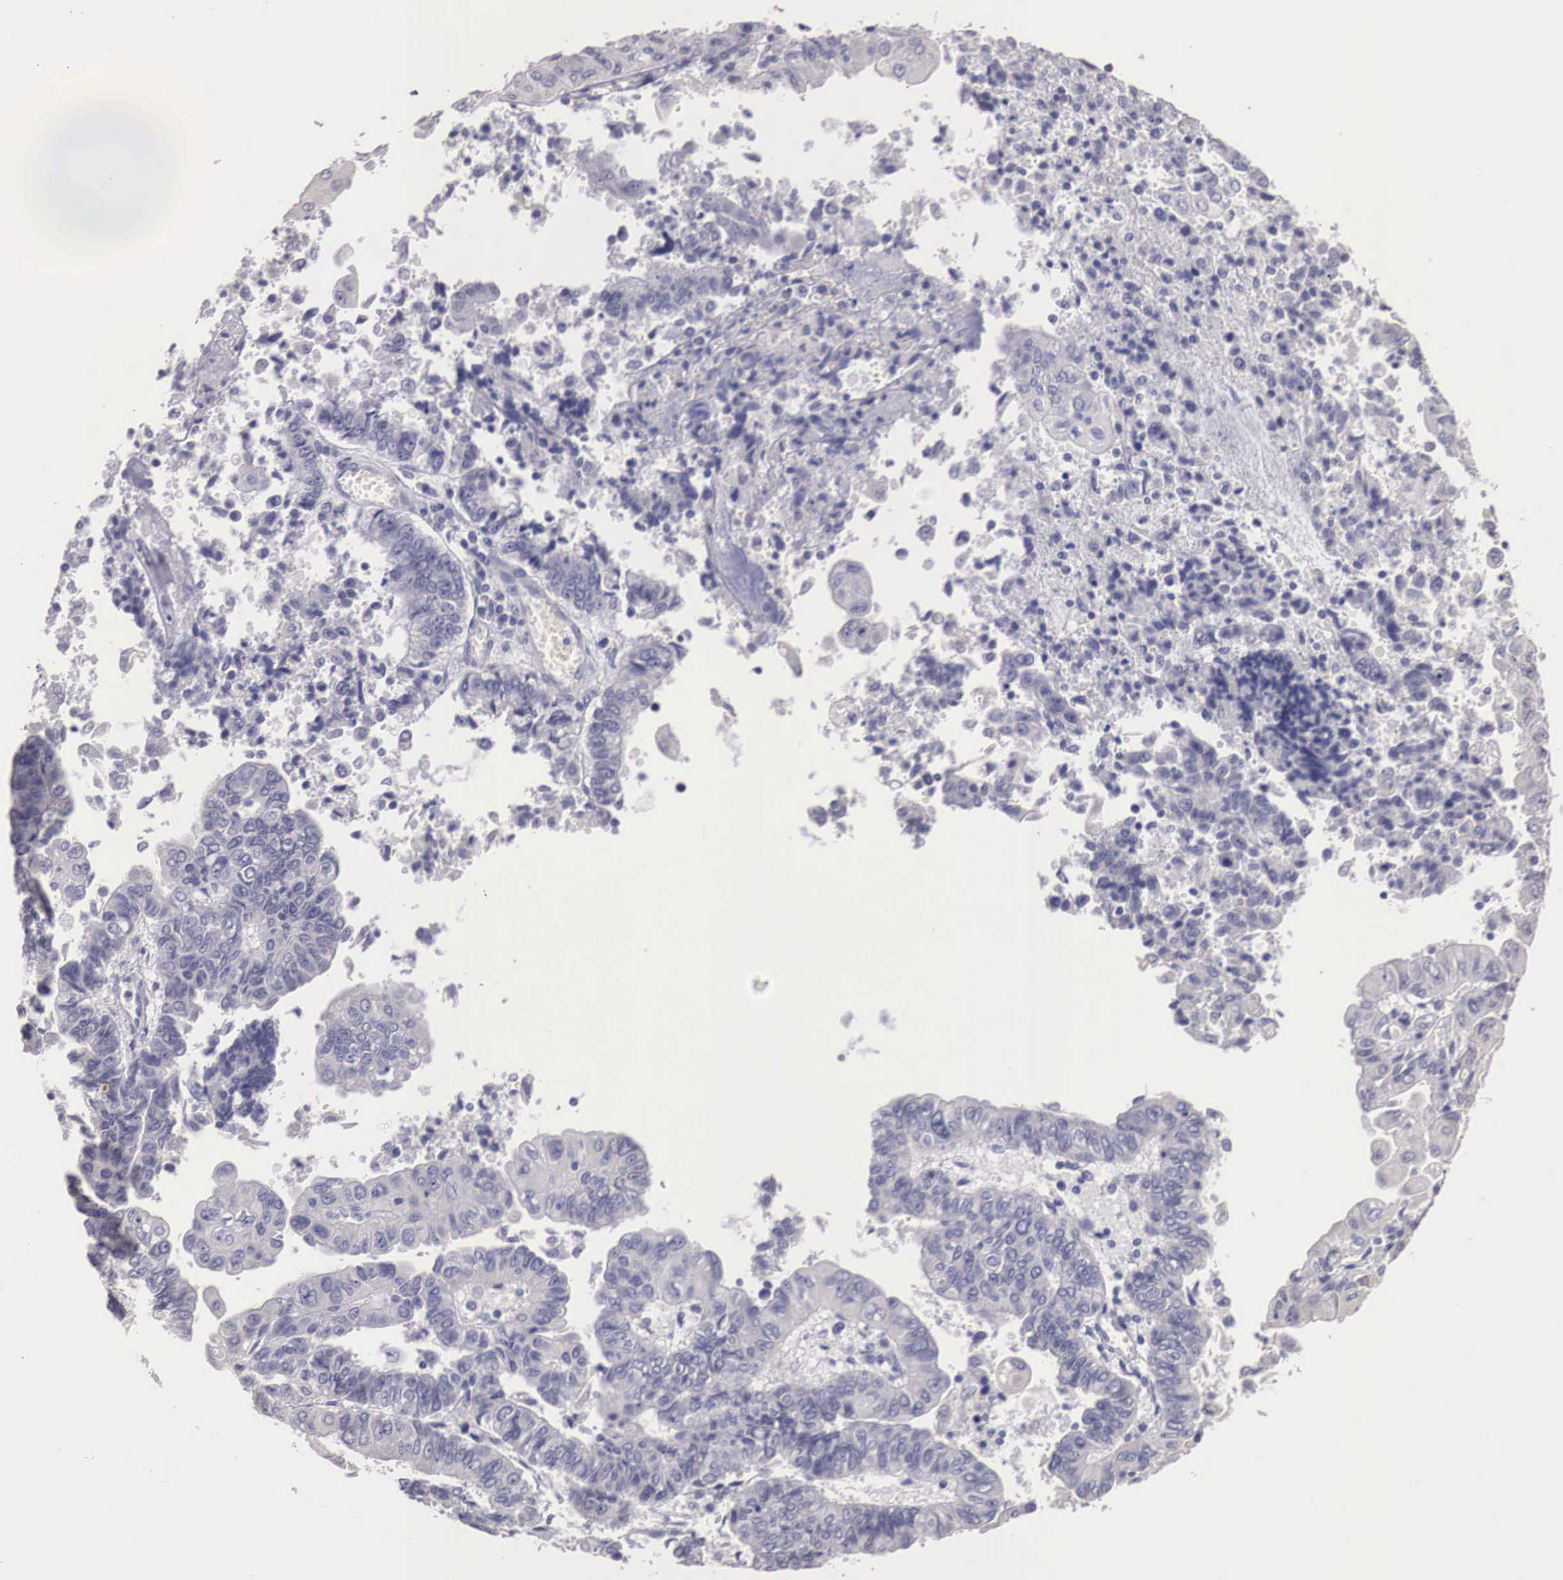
{"staining": {"intensity": "negative", "quantity": "none", "location": "none"}, "tissue": "endometrial cancer", "cell_type": "Tumor cells", "image_type": "cancer", "snomed": [{"axis": "morphology", "description": "Adenocarcinoma, NOS"}, {"axis": "topography", "description": "Endometrium"}], "caption": "A photomicrograph of human adenocarcinoma (endometrial) is negative for staining in tumor cells.", "gene": "ENOX2", "patient": {"sex": "female", "age": 75}}